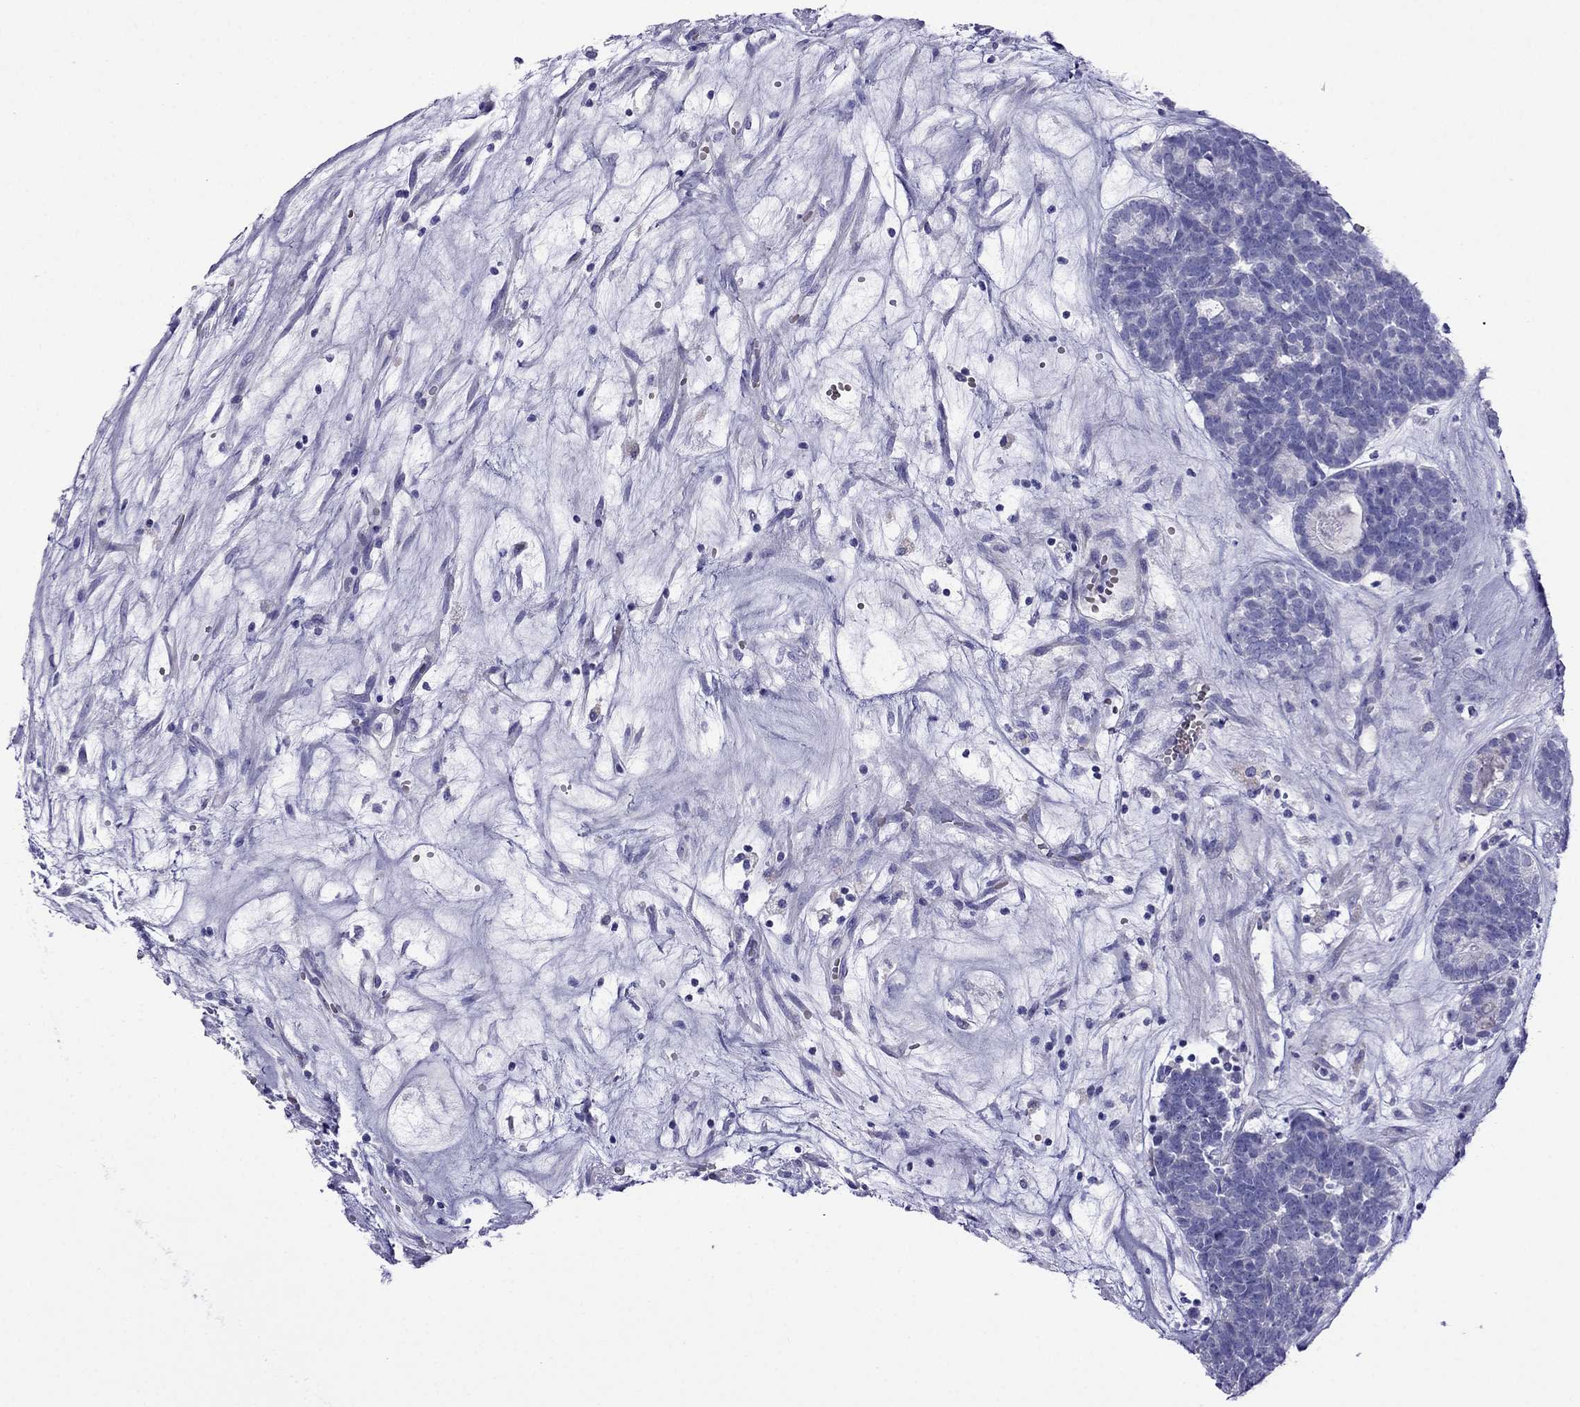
{"staining": {"intensity": "negative", "quantity": "none", "location": "none"}, "tissue": "head and neck cancer", "cell_type": "Tumor cells", "image_type": "cancer", "snomed": [{"axis": "morphology", "description": "Adenocarcinoma, NOS"}, {"axis": "topography", "description": "Head-Neck"}], "caption": "Immunohistochemistry (IHC) of adenocarcinoma (head and neck) exhibits no expression in tumor cells.", "gene": "TDRD1", "patient": {"sex": "female", "age": 81}}